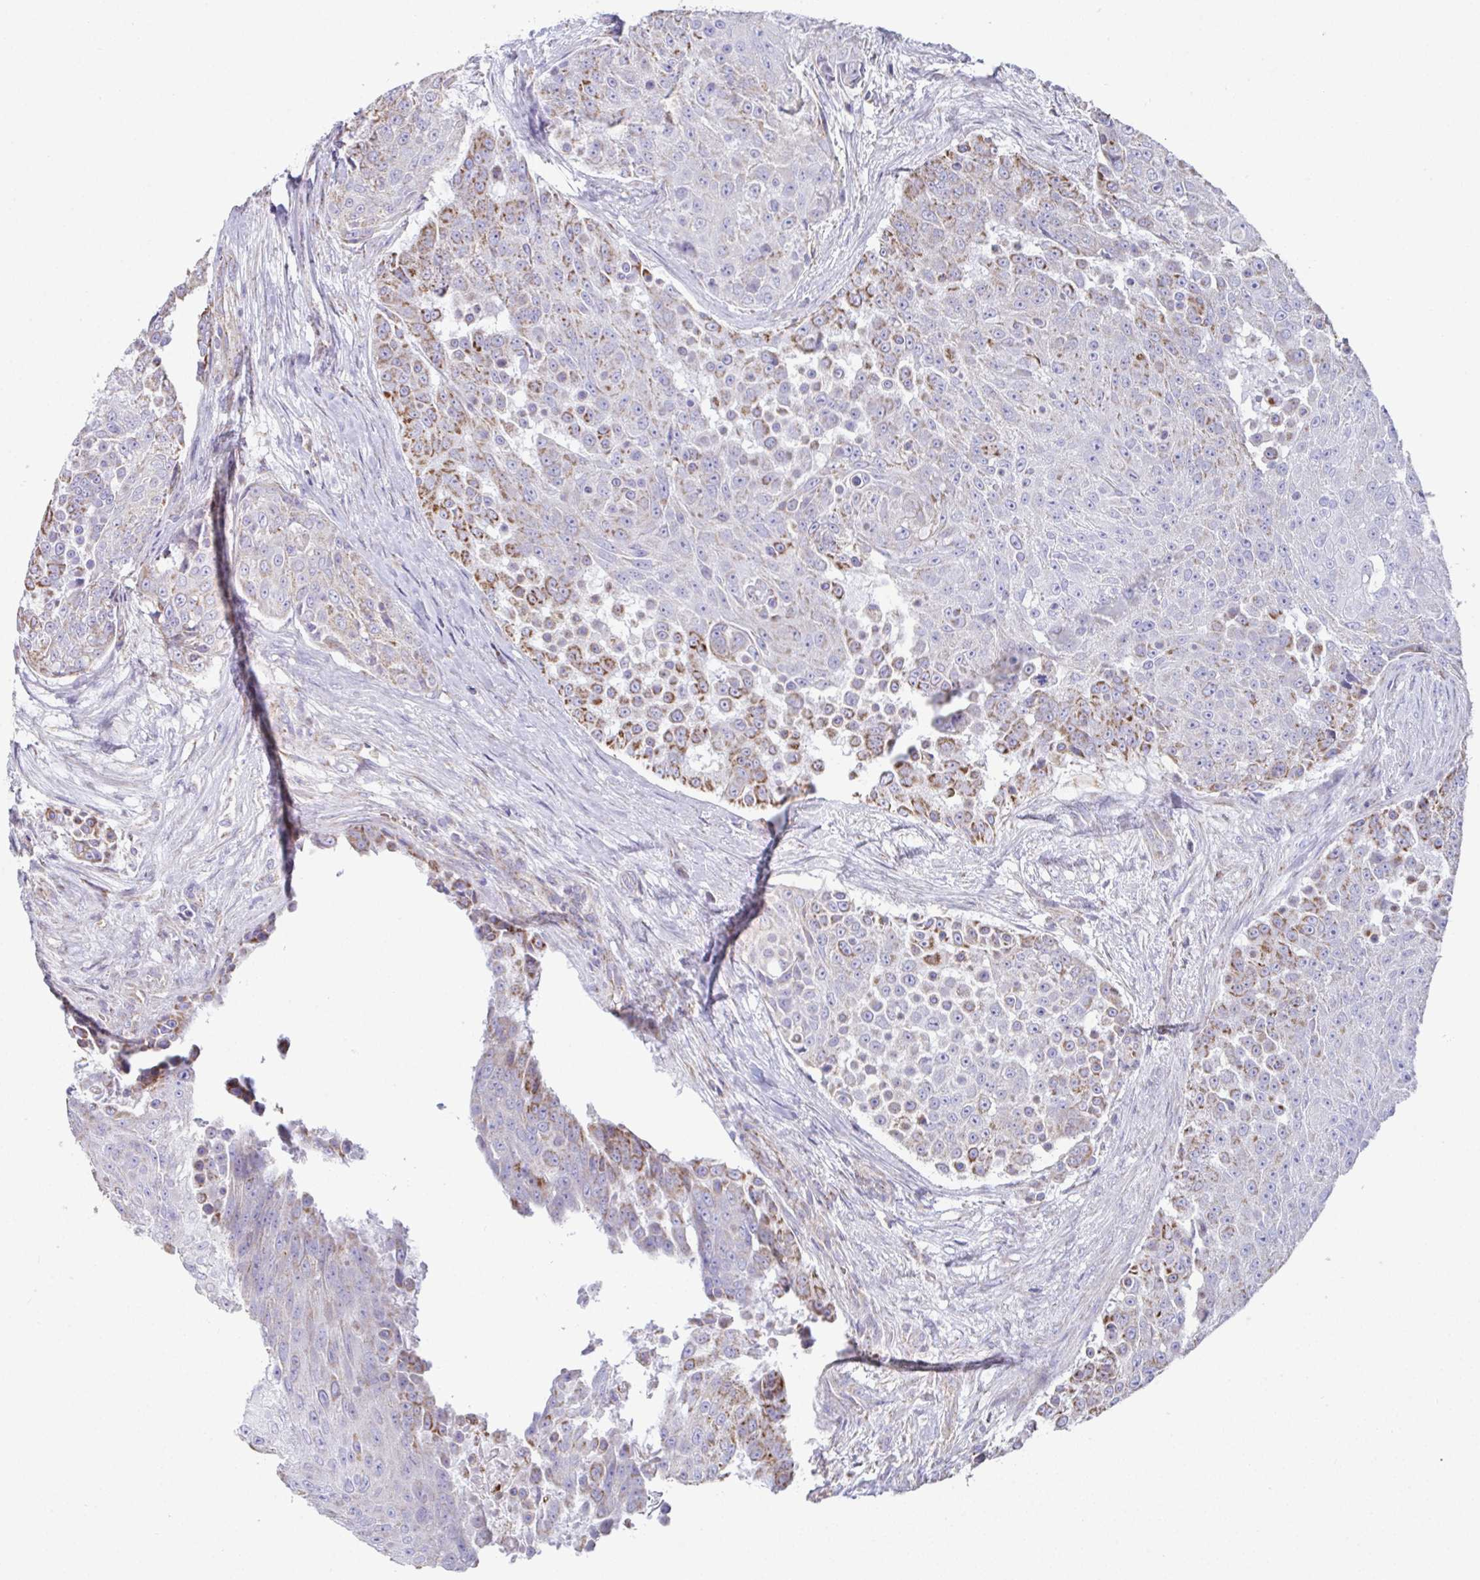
{"staining": {"intensity": "strong", "quantity": "<25%", "location": "cytoplasmic/membranous"}, "tissue": "urothelial cancer", "cell_type": "Tumor cells", "image_type": "cancer", "snomed": [{"axis": "morphology", "description": "Urothelial carcinoma, High grade"}, {"axis": "topography", "description": "Urinary bladder"}], "caption": "Urothelial cancer stained for a protein reveals strong cytoplasmic/membranous positivity in tumor cells. (IHC, brightfield microscopy, high magnification).", "gene": "DOK7", "patient": {"sex": "female", "age": 63}}